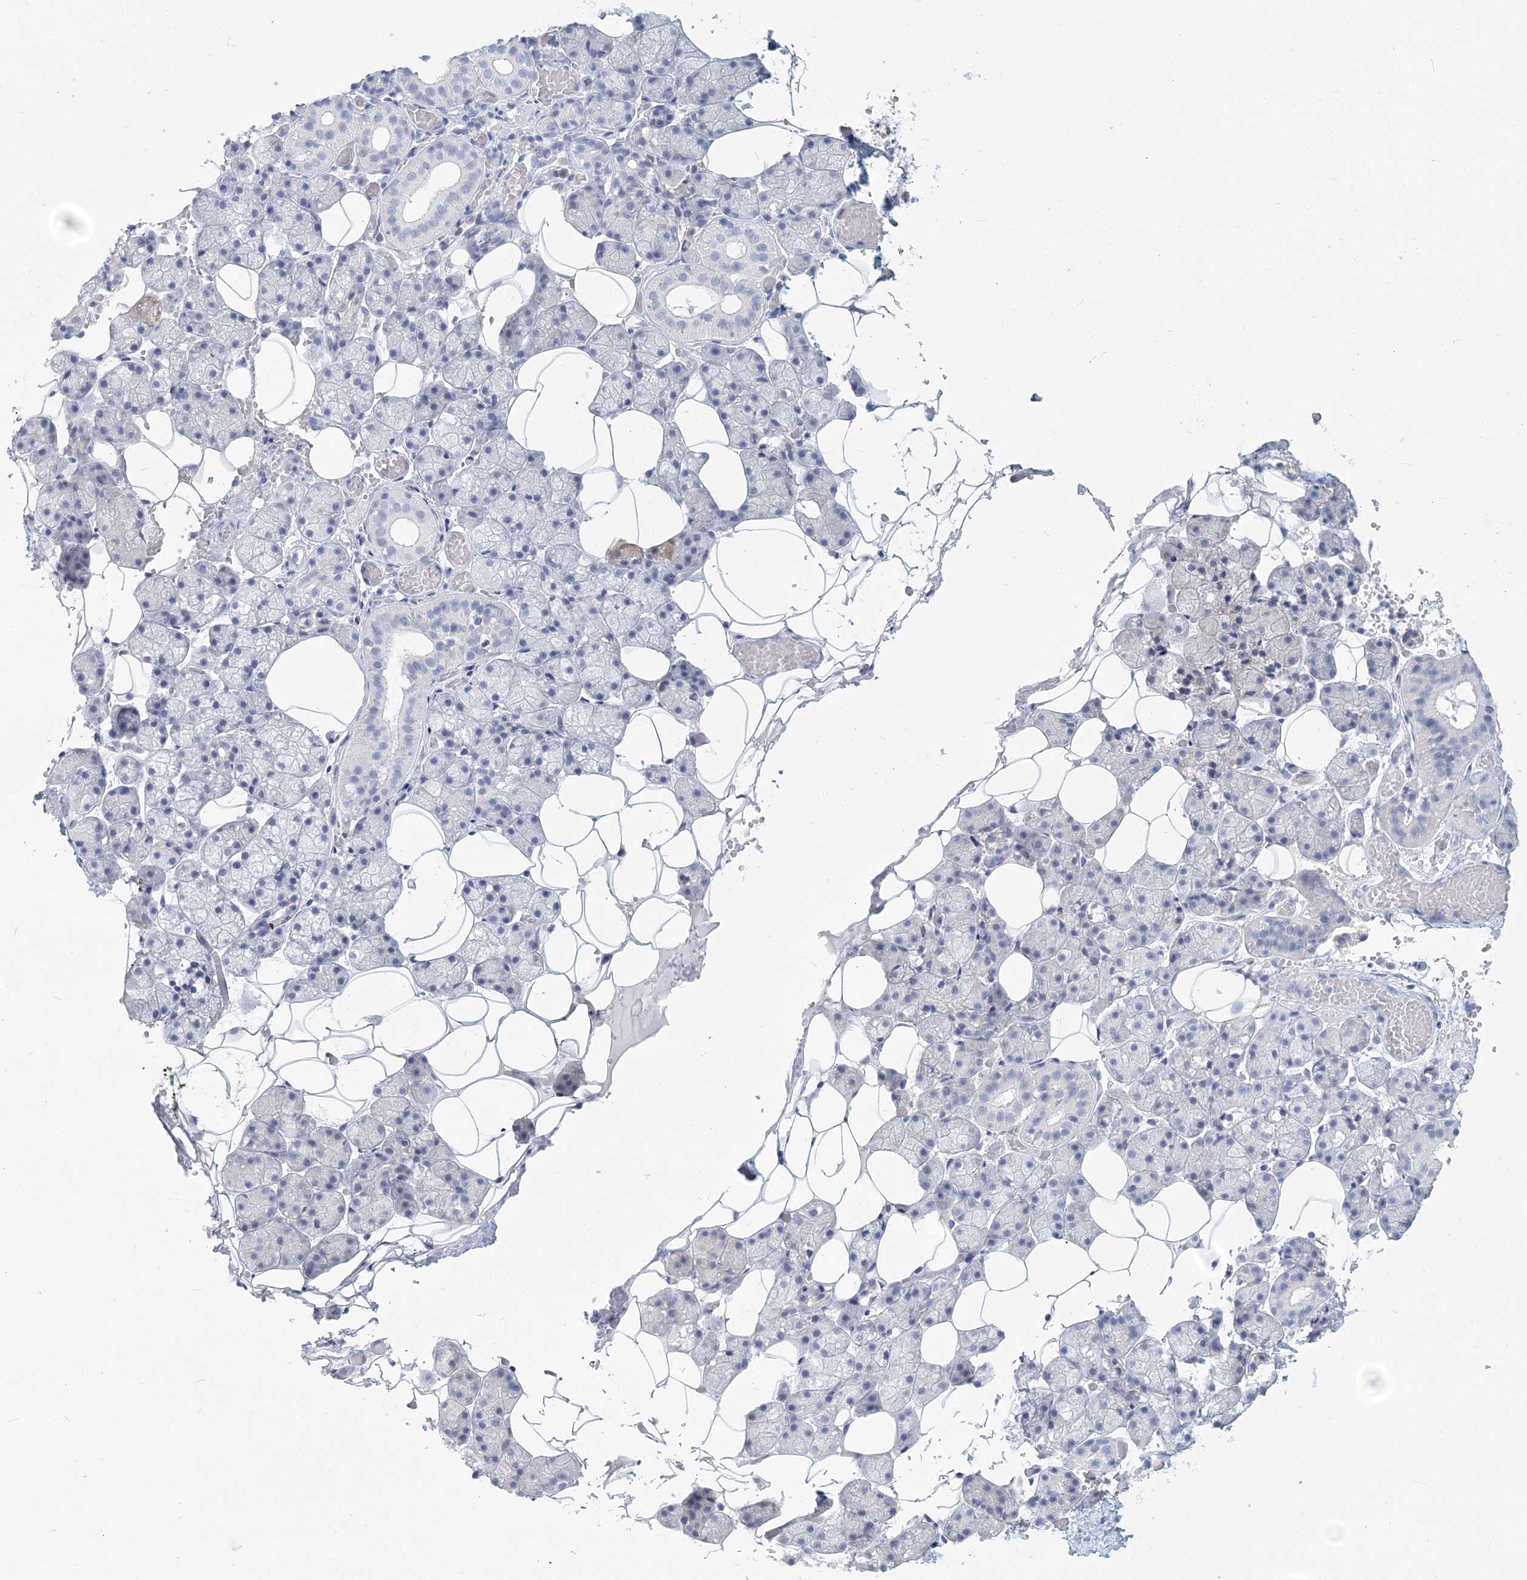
{"staining": {"intensity": "negative", "quantity": "none", "location": "none"}, "tissue": "salivary gland", "cell_type": "Glandular cells", "image_type": "normal", "snomed": [{"axis": "morphology", "description": "Normal tissue, NOS"}, {"axis": "topography", "description": "Salivary gland"}], "caption": "The IHC photomicrograph has no significant staining in glandular cells of salivary gland.", "gene": "CSN1S1", "patient": {"sex": "female", "age": 33}}